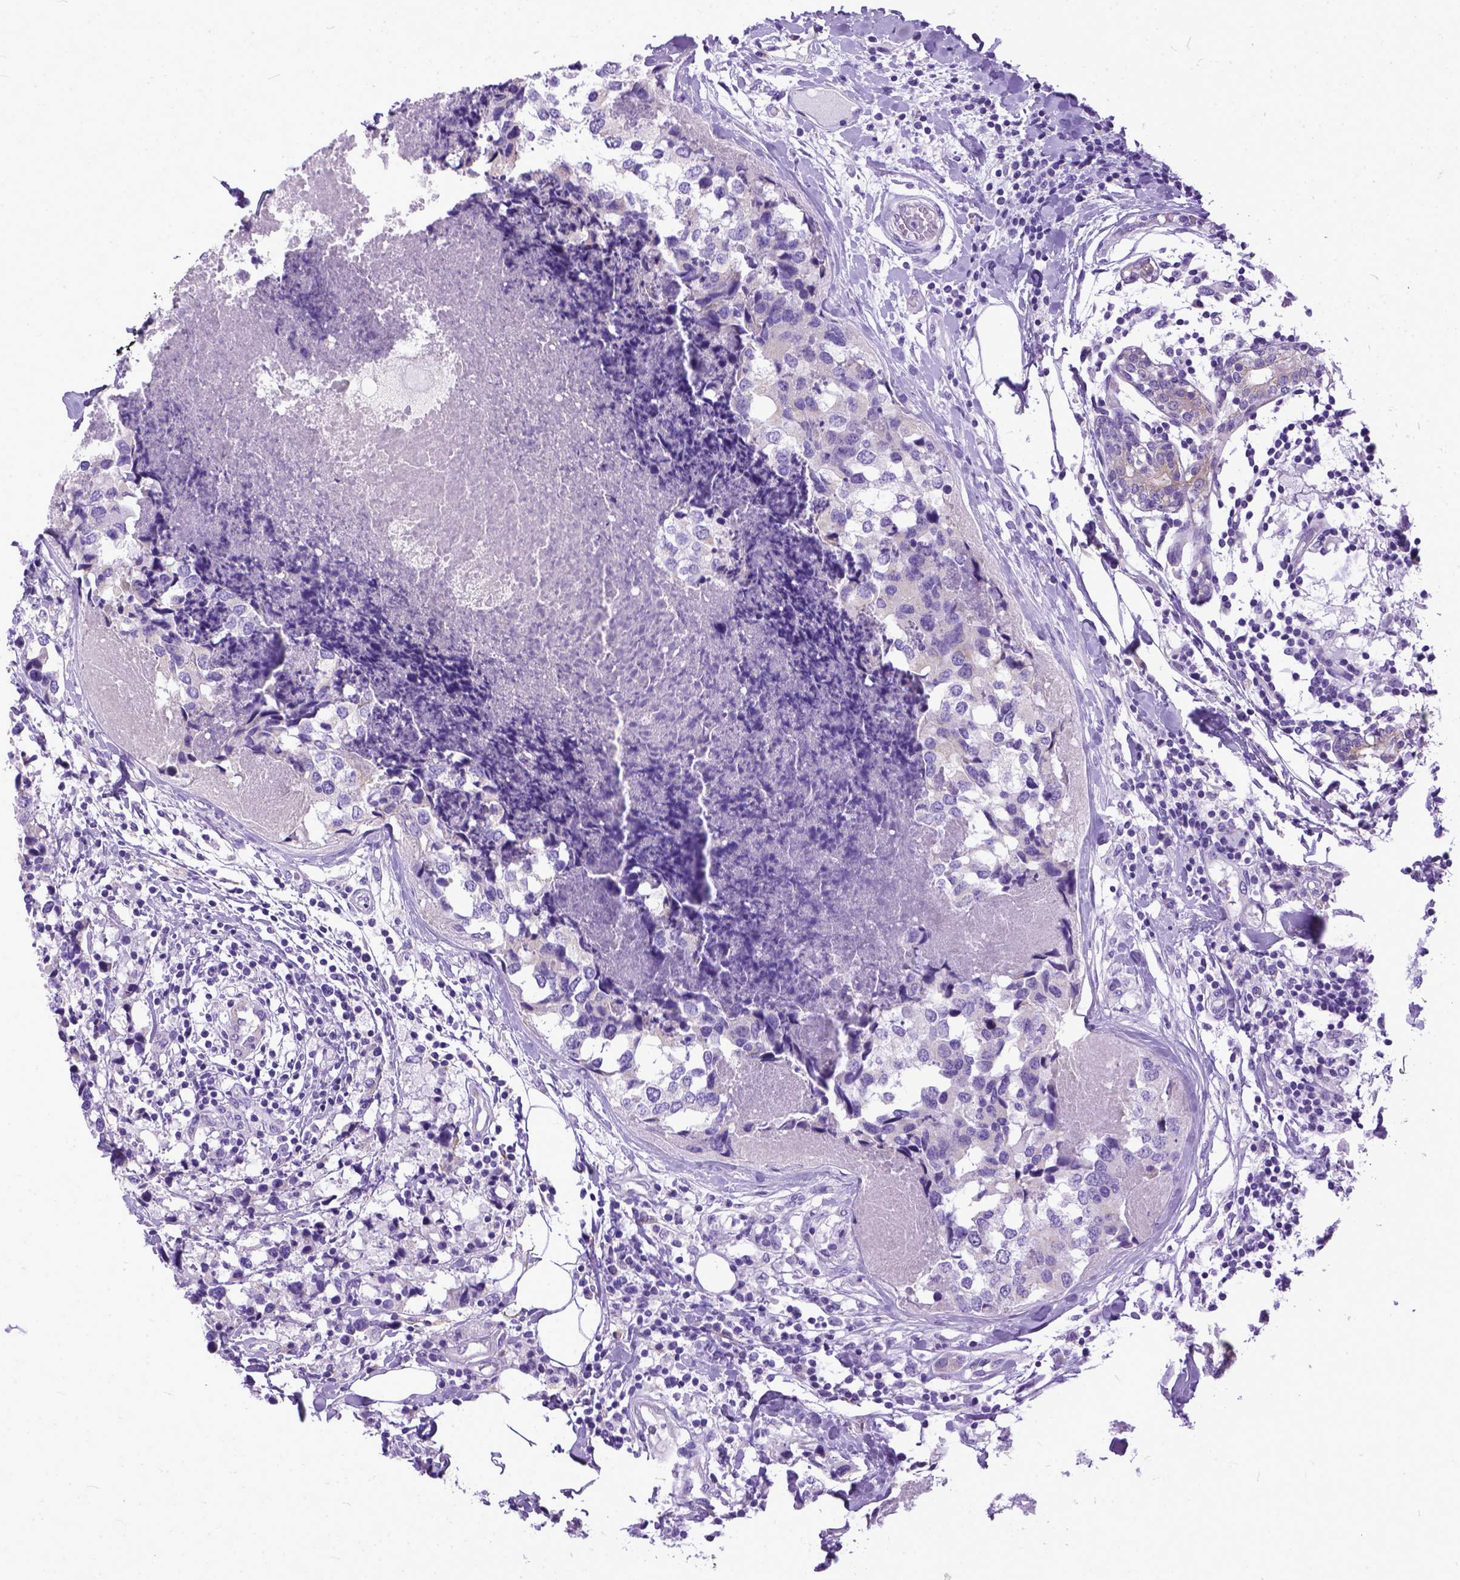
{"staining": {"intensity": "negative", "quantity": "none", "location": "none"}, "tissue": "breast cancer", "cell_type": "Tumor cells", "image_type": "cancer", "snomed": [{"axis": "morphology", "description": "Lobular carcinoma"}, {"axis": "topography", "description": "Breast"}], "caption": "Photomicrograph shows no significant protein staining in tumor cells of breast cancer (lobular carcinoma).", "gene": "PPL", "patient": {"sex": "female", "age": 59}}